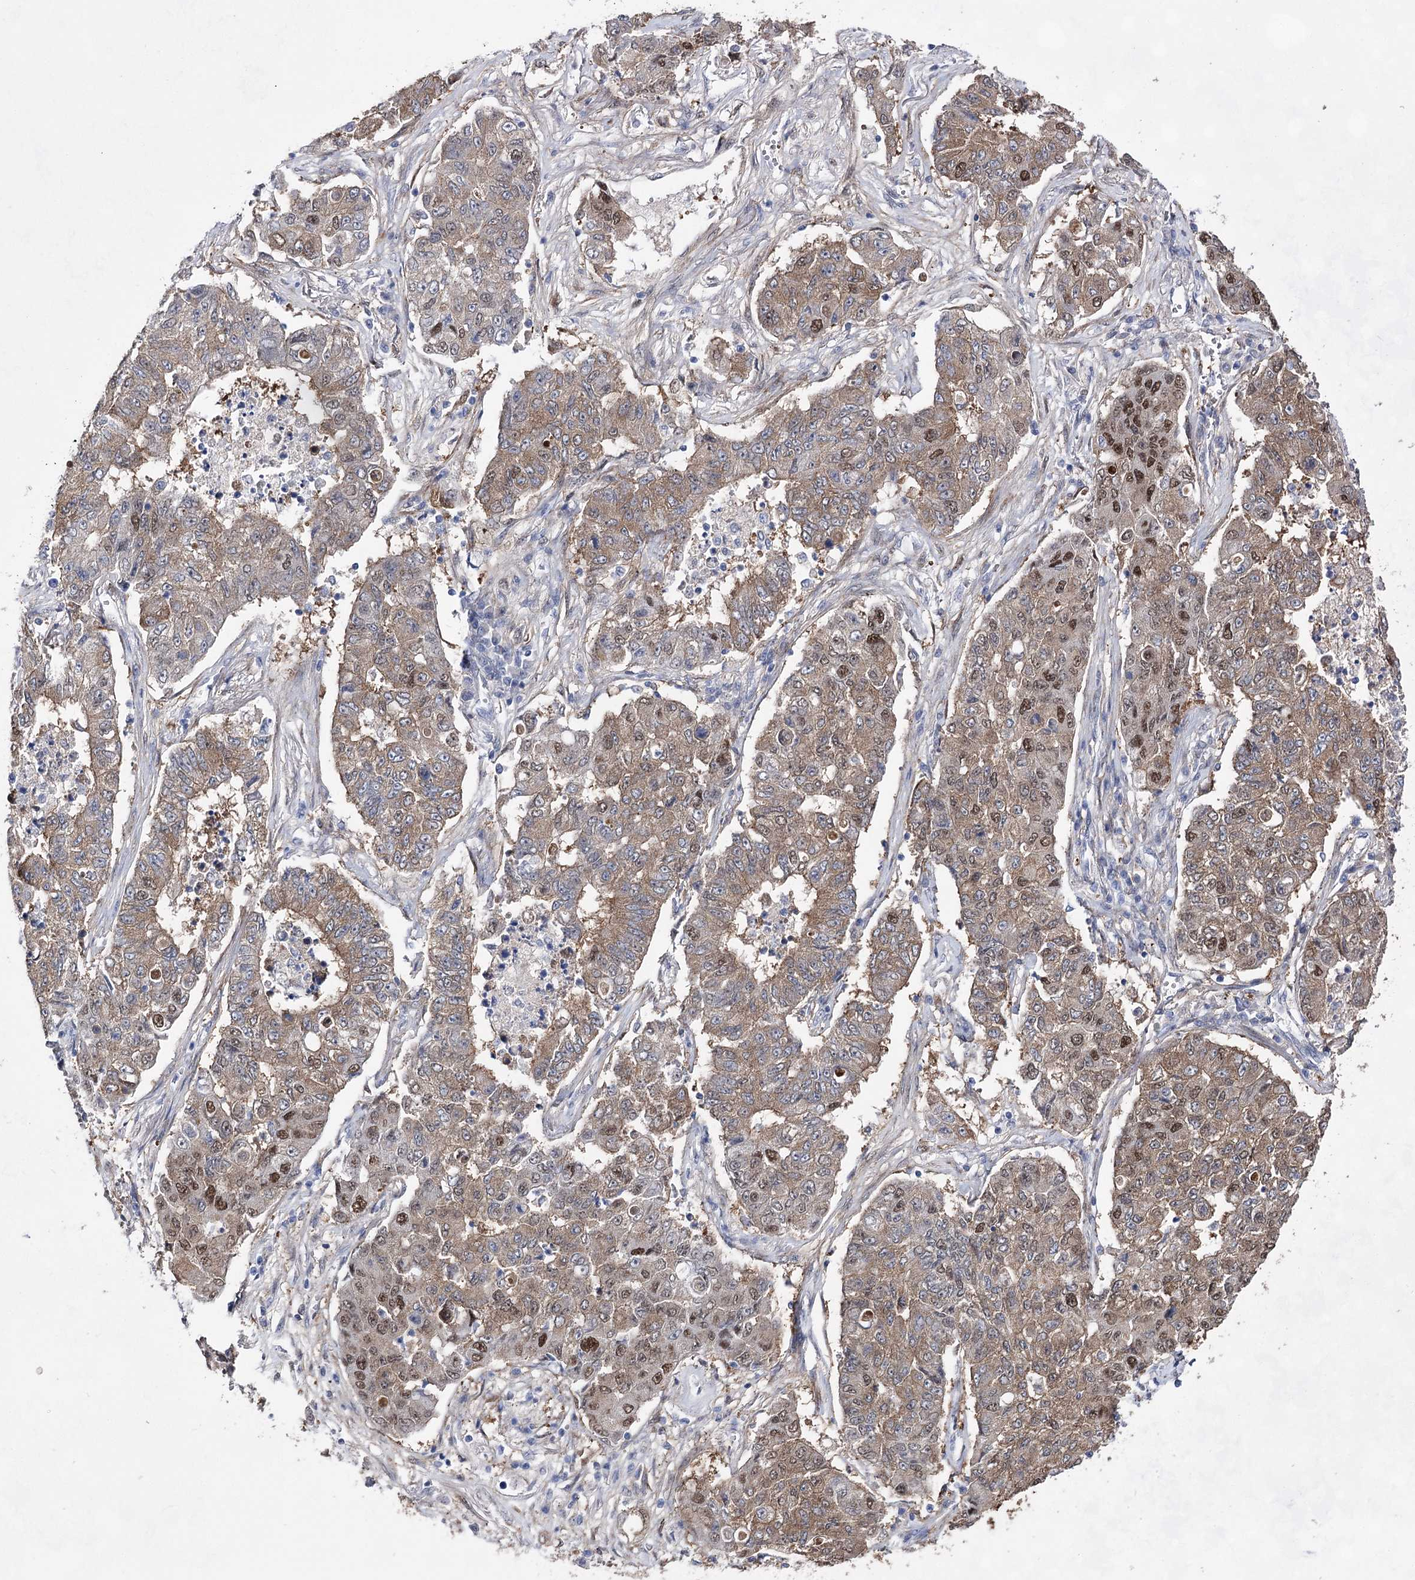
{"staining": {"intensity": "moderate", "quantity": "25%-75%", "location": "cytoplasmic/membranous,nuclear"}, "tissue": "lung cancer", "cell_type": "Tumor cells", "image_type": "cancer", "snomed": [{"axis": "morphology", "description": "Squamous cell carcinoma, NOS"}, {"axis": "topography", "description": "Lung"}], "caption": "This micrograph reveals squamous cell carcinoma (lung) stained with immunohistochemistry (IHC) to label a protein in brown. The cytoplasmic/membranous and nuclear of tumor cells show moderate positivity for the protein. Nuclei are counter-stained blue.", "gene": "UGDH", "patient": {"sex": "male", "age": 74}}